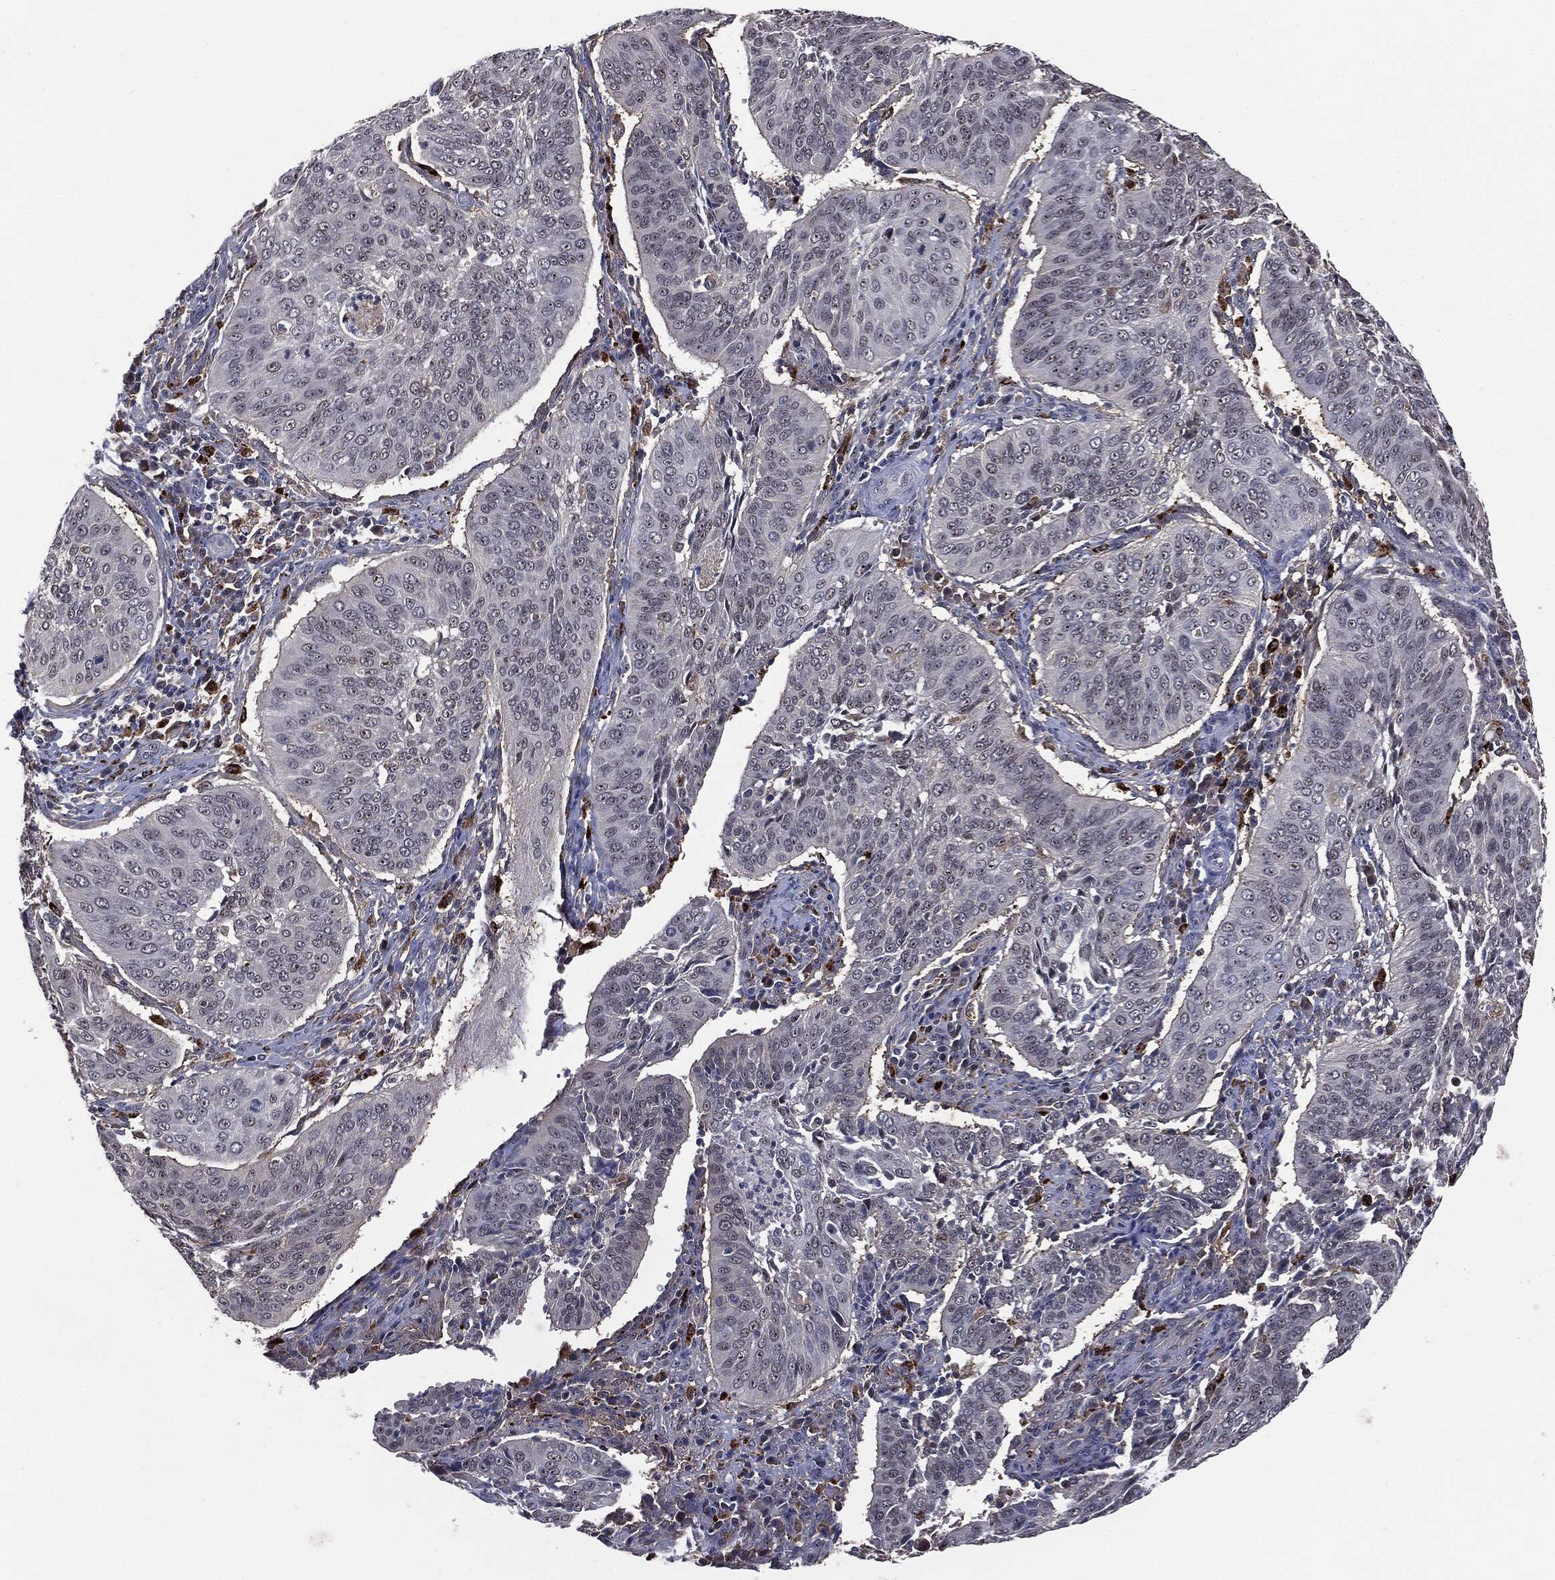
{"staining": {"intensity": "weak", "quantity": "25%-75%", "location": "nuclear"}, "tissue": "cervical cancer", "cell_type": "Tumor cells", "image_type": "cancer", "snomed": [{"axis": "morphology", "description": "Normal tissue, NOS"}, {"axis": "morphology", "description": "Squamous cell carcinoma, NOS"}, {"axis": "topography", "description": "Cervix"}], "caption": "Human cervical cancer stained with a protein marker shows weak staining in tumor cells.", "gene": "TRMT1L", "patient": {"sex": "female", "age": 39}}